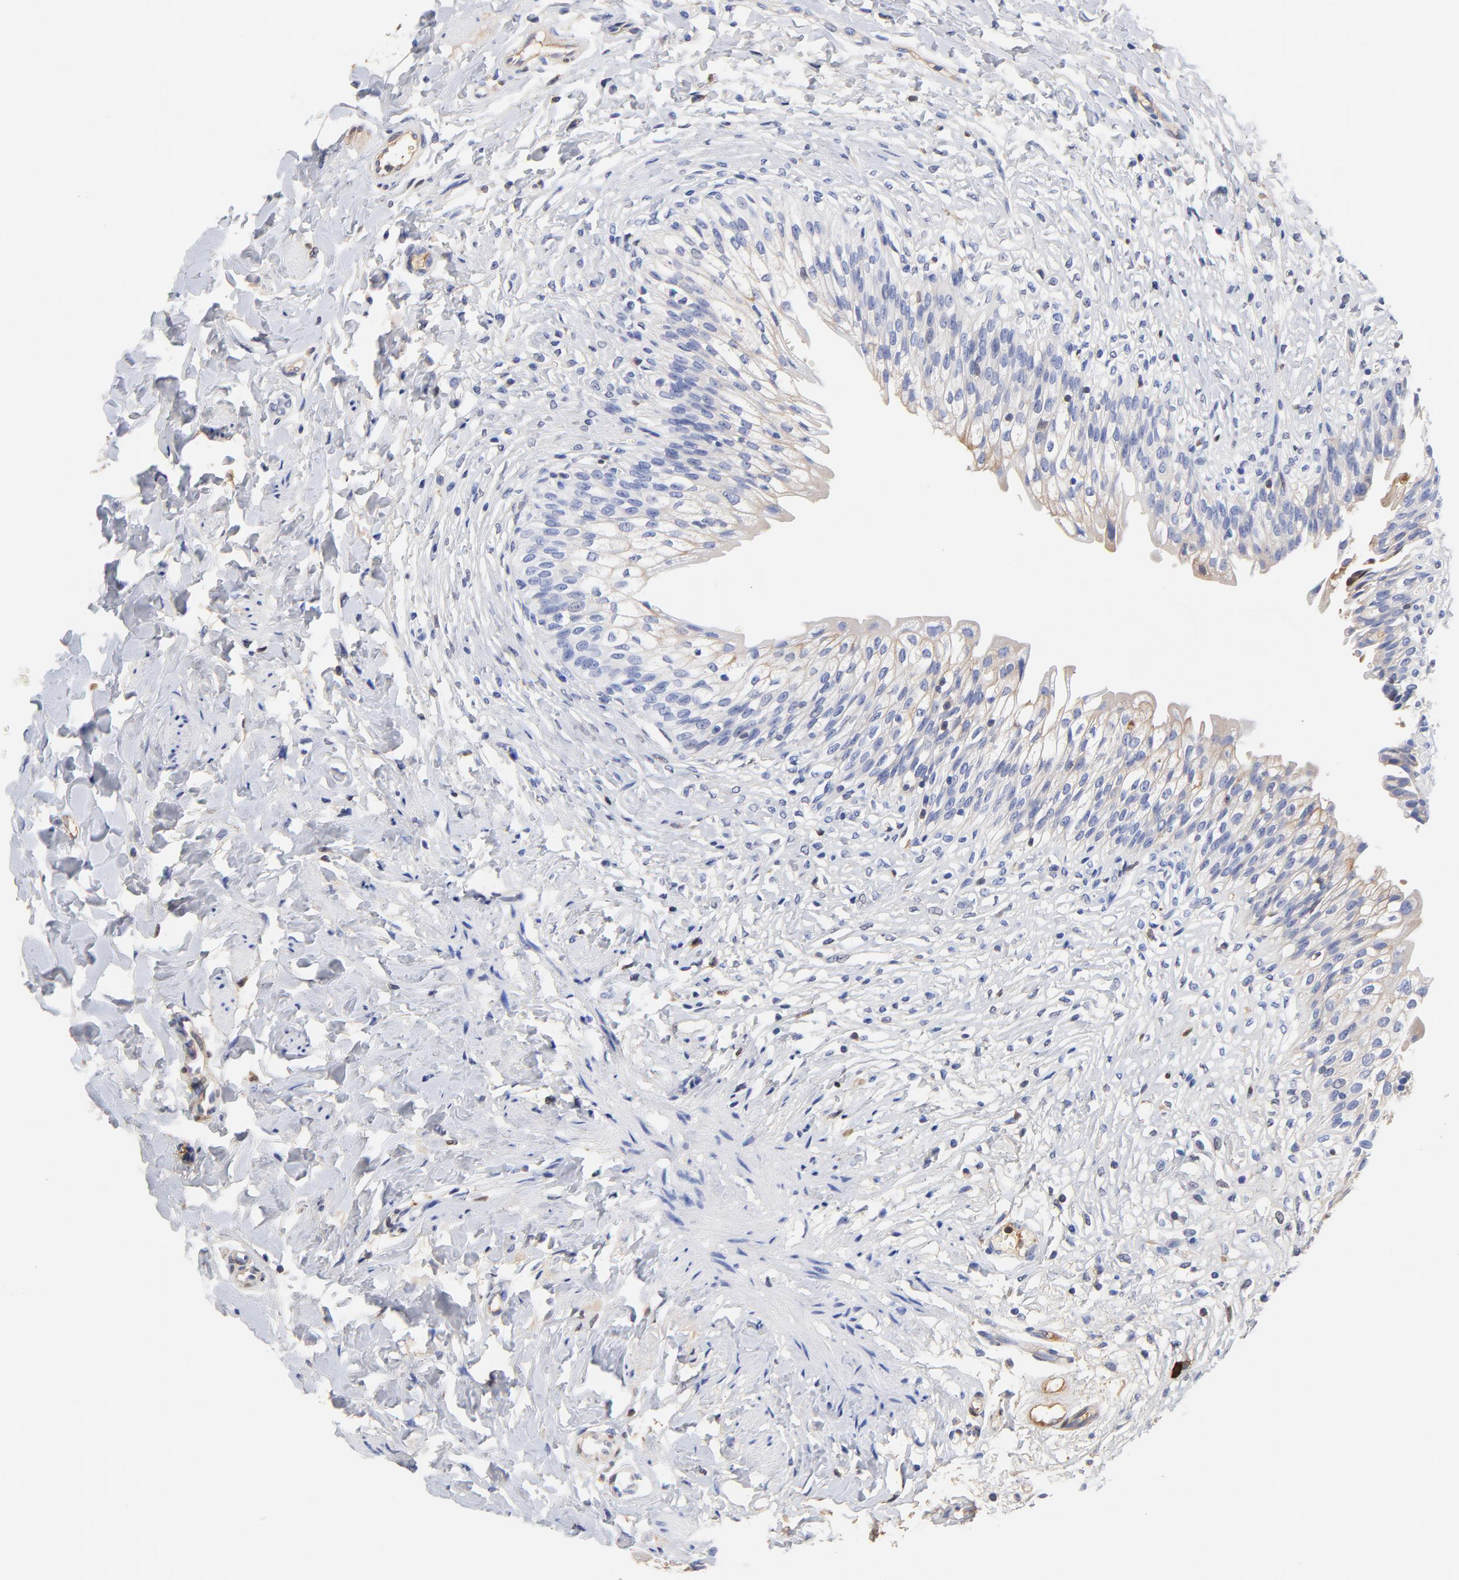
{"staining": {"intensity": "weak", "quantity": "25%-75%", "location": "cytoplasmic/membranous"}, "tissue": "urinary bladder", "cell_type": "Urothelial cells", "image_type": "normal", "snomed": [{"axis": "morphology", "description": "Normal tissue, NOS"}, {"axis": "morphology", "description": "Inflammation, NOS"}, {"axis": "topography", "description": "Urinary bladder"}], "caption": "Urothelial cells demonstrate weak cytoplasmic/membranous positivity in approximately 25%-75% of cells in unremarkable urinary bladder.", "gene": "IGLV3", "patient": {"sex": "female", "age": 80}}